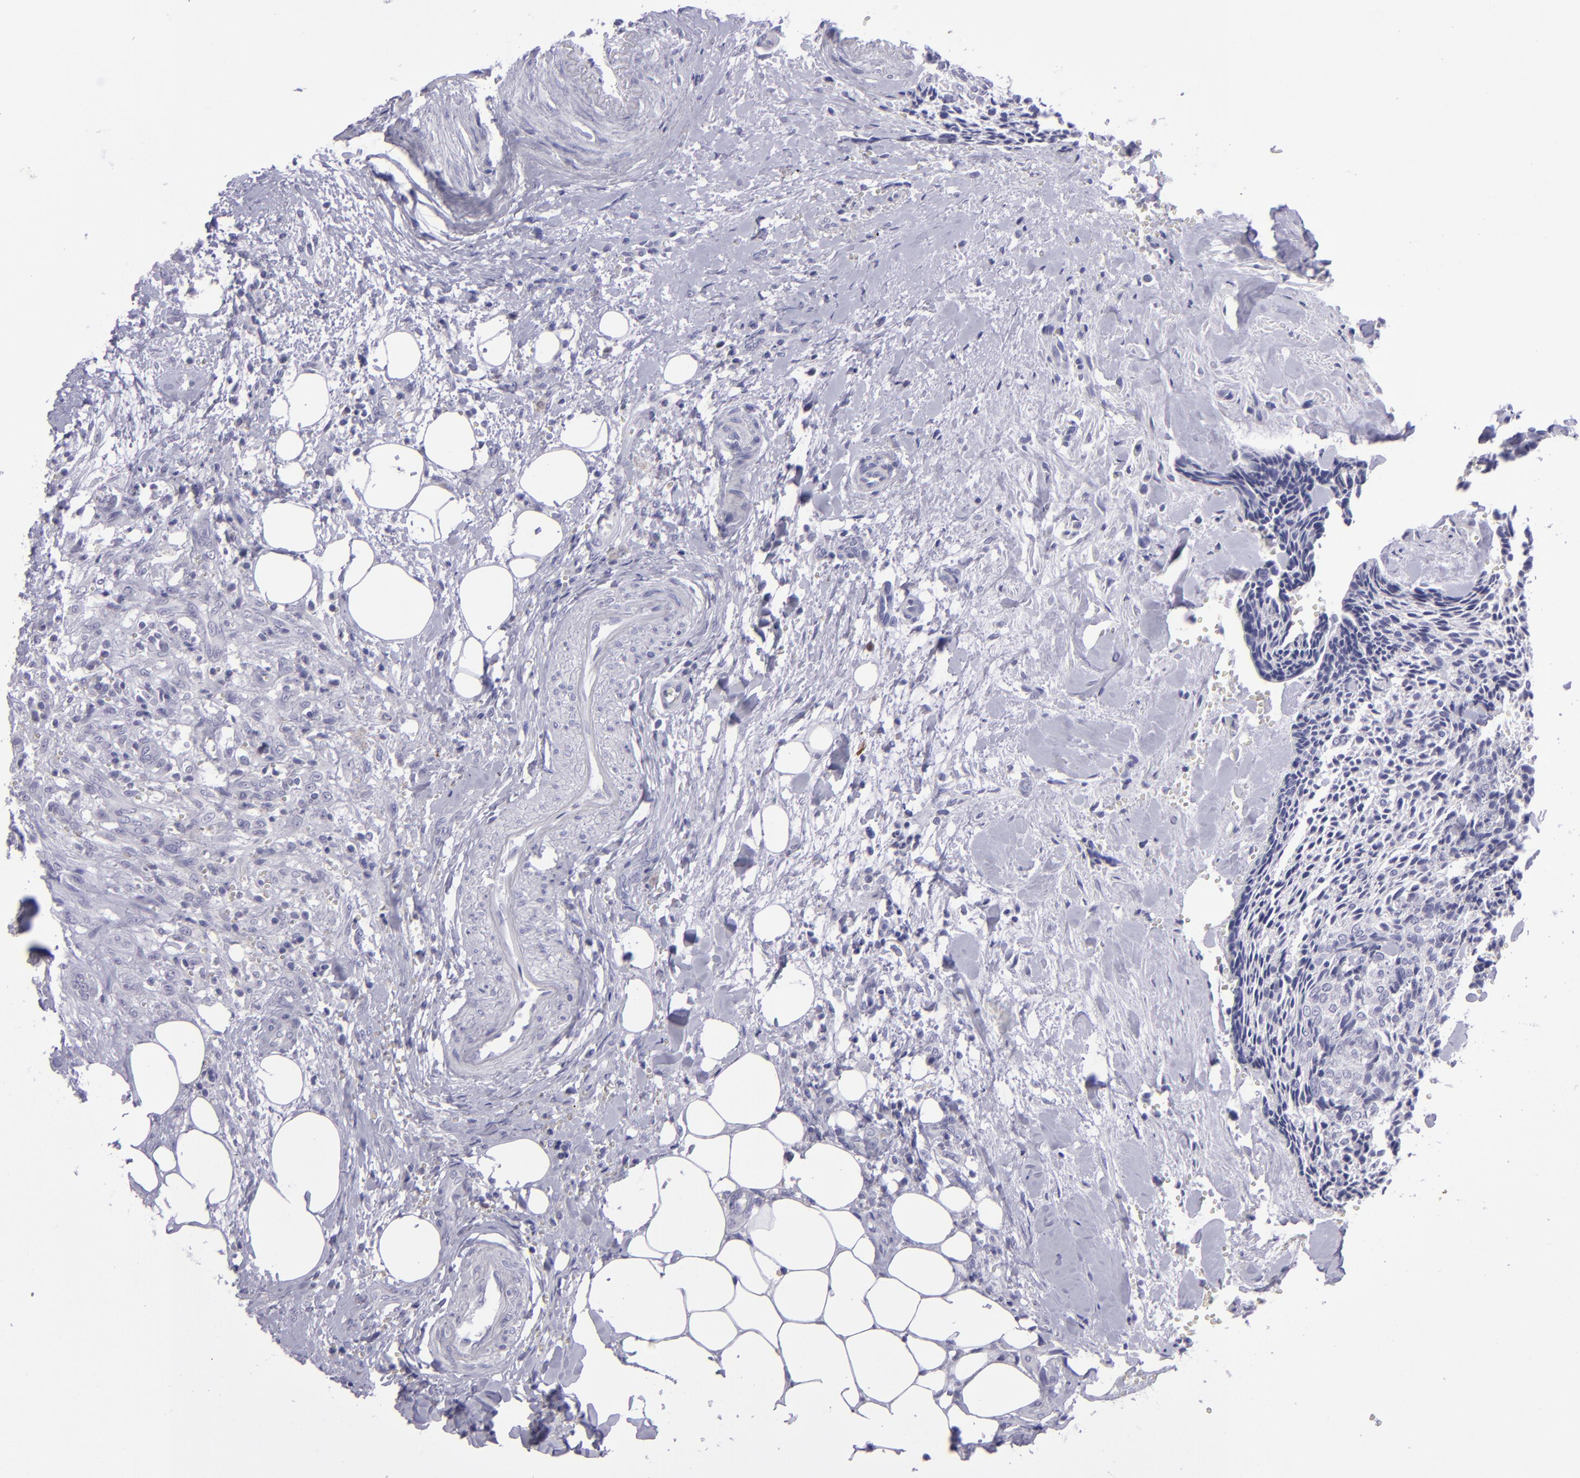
{"staining": {"intensity": "negative", "quantity": "none", "location": "none"}, "tissue": "head and neck cancer", "cell_type": "Tumor cells", "image_type": "cancer", "snomed": [{"axis": "morphology", "description": "Squamous cell carcinoma, NOS"}, {"axis": "topography", "description": "Salivary gland"}, {"axis": "topography", "description": "Head-Neck"}], "caption": "This is a photomicrograph of immunohistochemistry (IHC) staining of head and neck cancer (squamous cell carcinoma), which shows no positivity in tumor cells.", "gene": "POU2F2", "patient": {"sex": "male", "age": 70}}